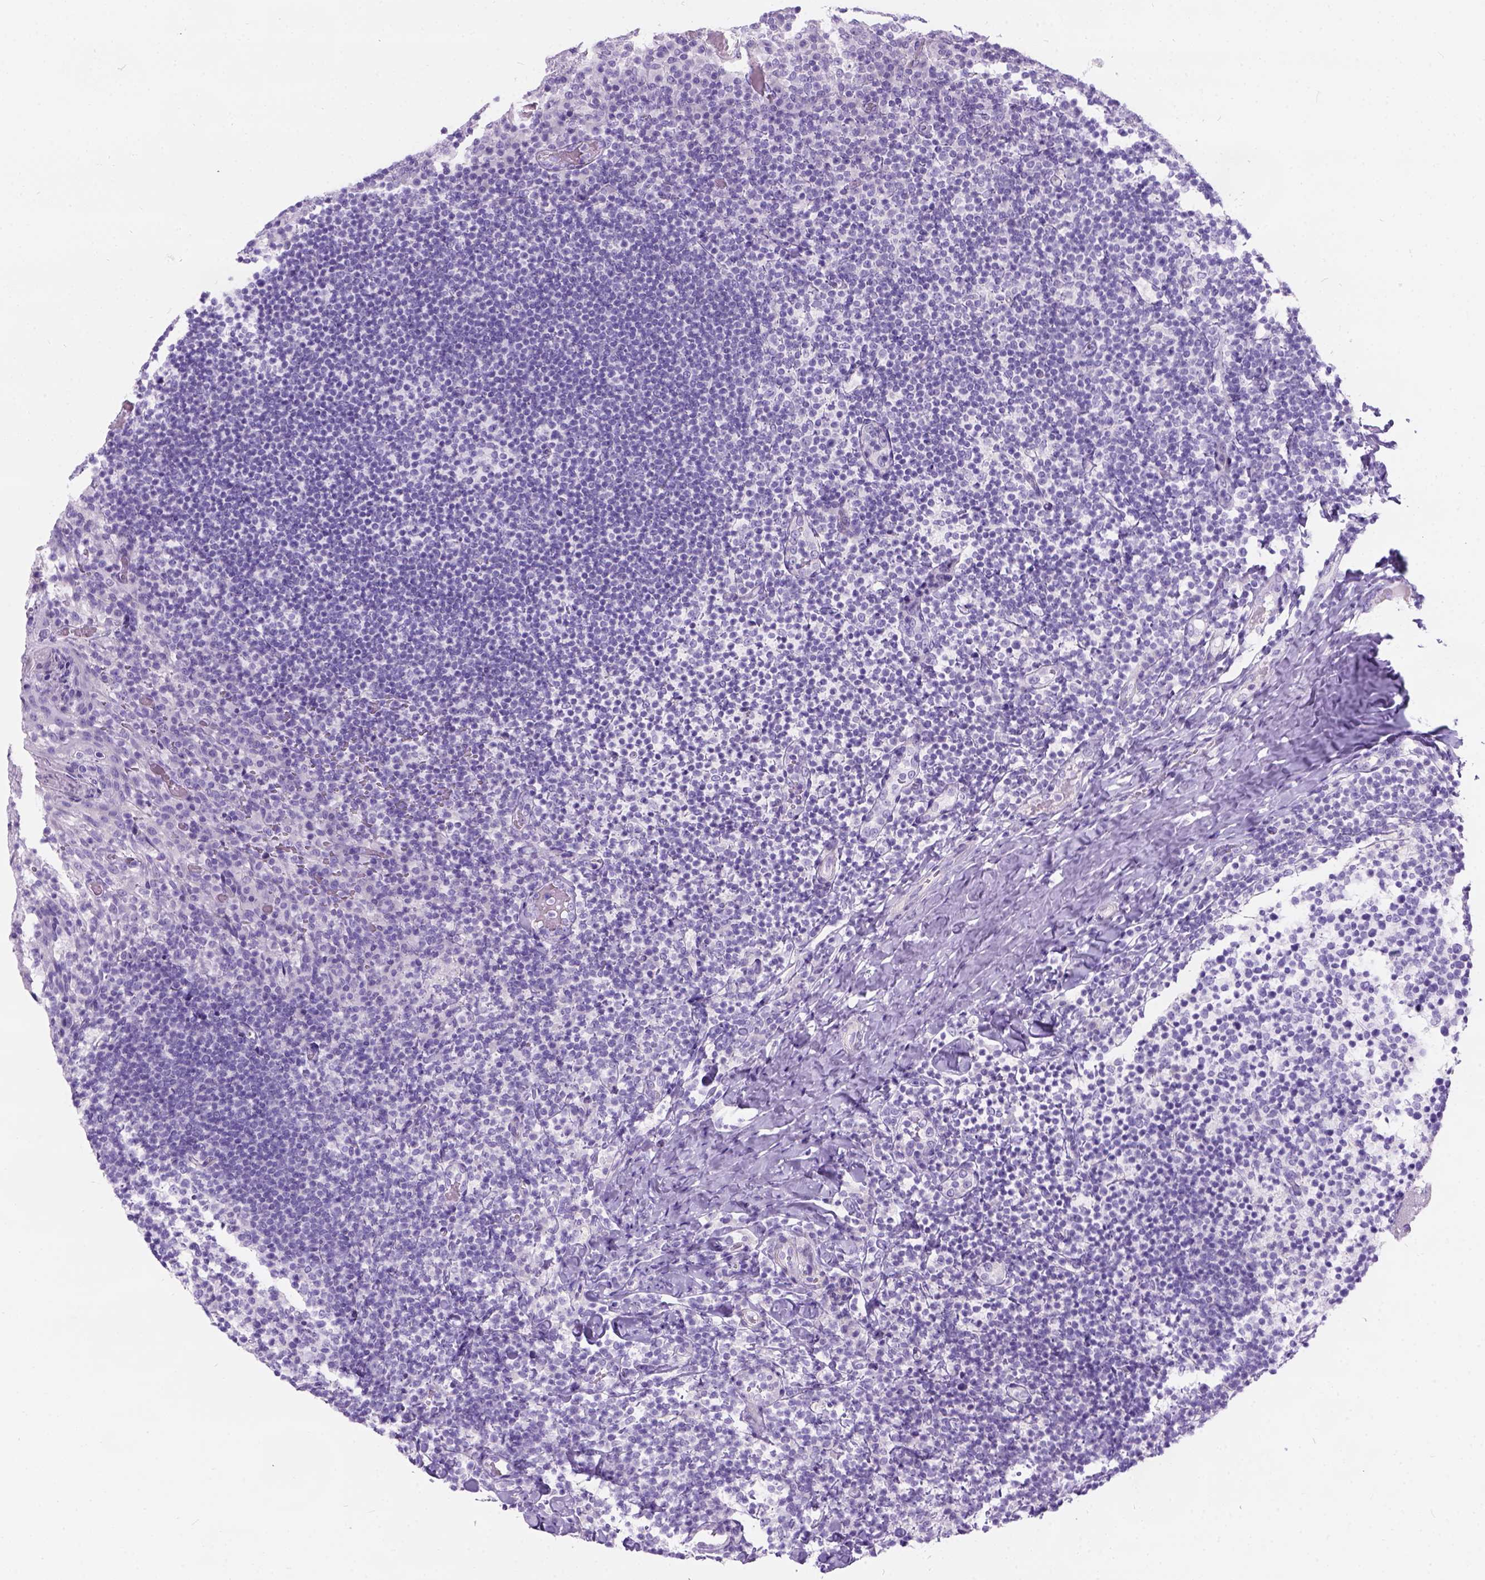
{"staining": {"intensity": "negative", "quantity": "none", "location": "none"}, "tissue": "tonsil", "cell_type": "Germinal center cells", "image_type": "normal", "snomed": [{"axis": "morphology", "description": "Normal tissue, NOS"}, {"axis": "topography", "description": "Tonsil"}], "caption": "Photomicrograph shows no significant protein expression in germinal center cells of normal tonsil. (DAB (3,3'-diaminobenzidine) immunohistochemistry with hematoxylin counter stain).", "gene": "C7orf57", "patient": {"sex": "female", "age": 10}}